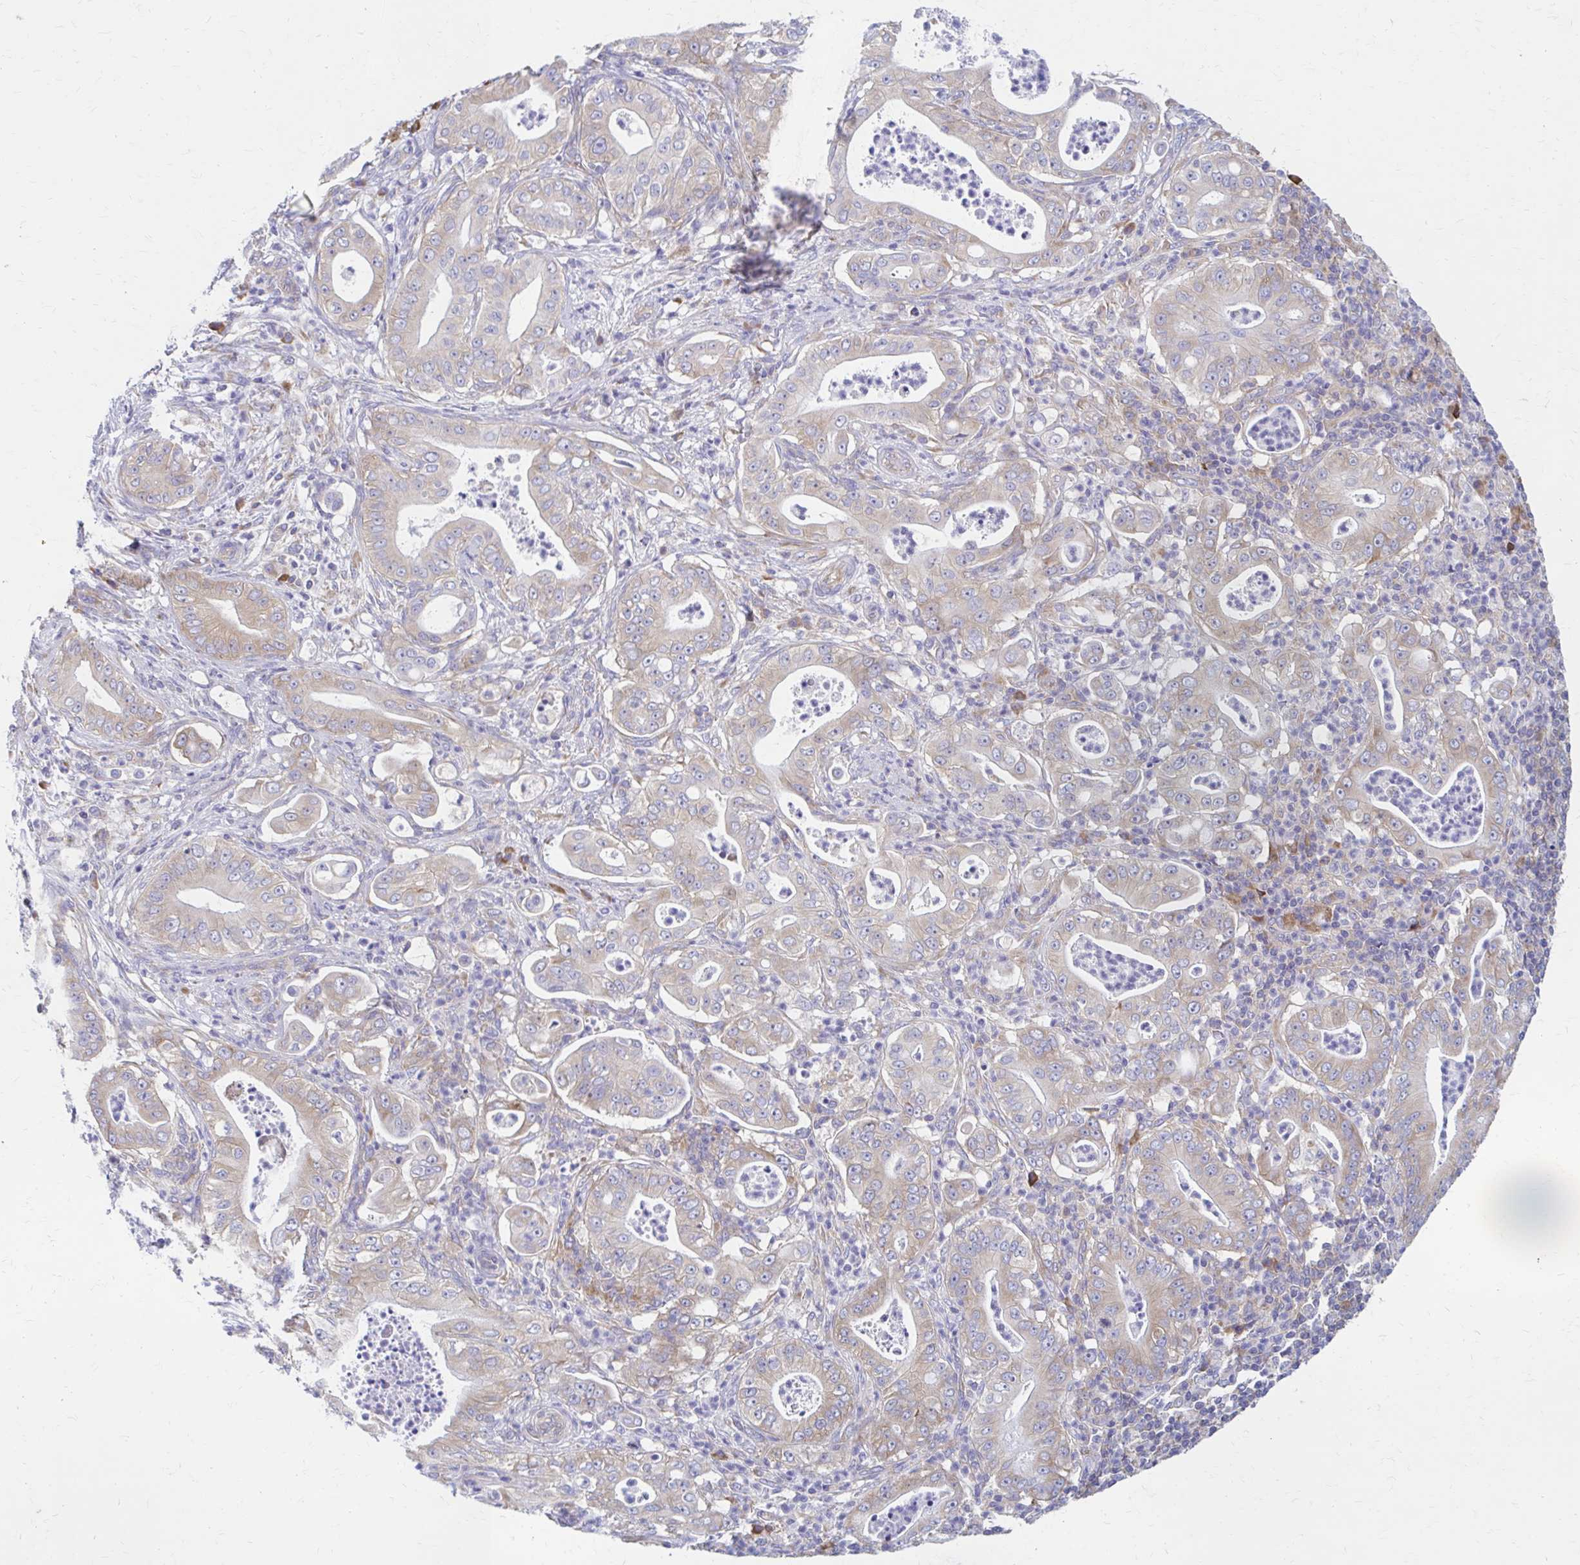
{"staining": {"intensity": "weak", "quantity": "25%-75%", "location": "cytoplasmic/membranous"}, "tissue": "pancreatic cancer", "cell_type": "Tumor cells", "image_type": "cancer", "snomed": [{"axis": "morphology", "description": "Adenocarcinoma, NOS"}, {"axis": "topography", "description": "Pancreas"}], "caption": "IHC micrograph of human pancreatic adenocarcinoma stained for a protein (brown), which exhibits low levels of weak cytoplasmic/membranous positivity in approximately 25%-75% of tumor cells.", "gene": "RPL27A", "patient": {"sex": "male", "age": 71}}